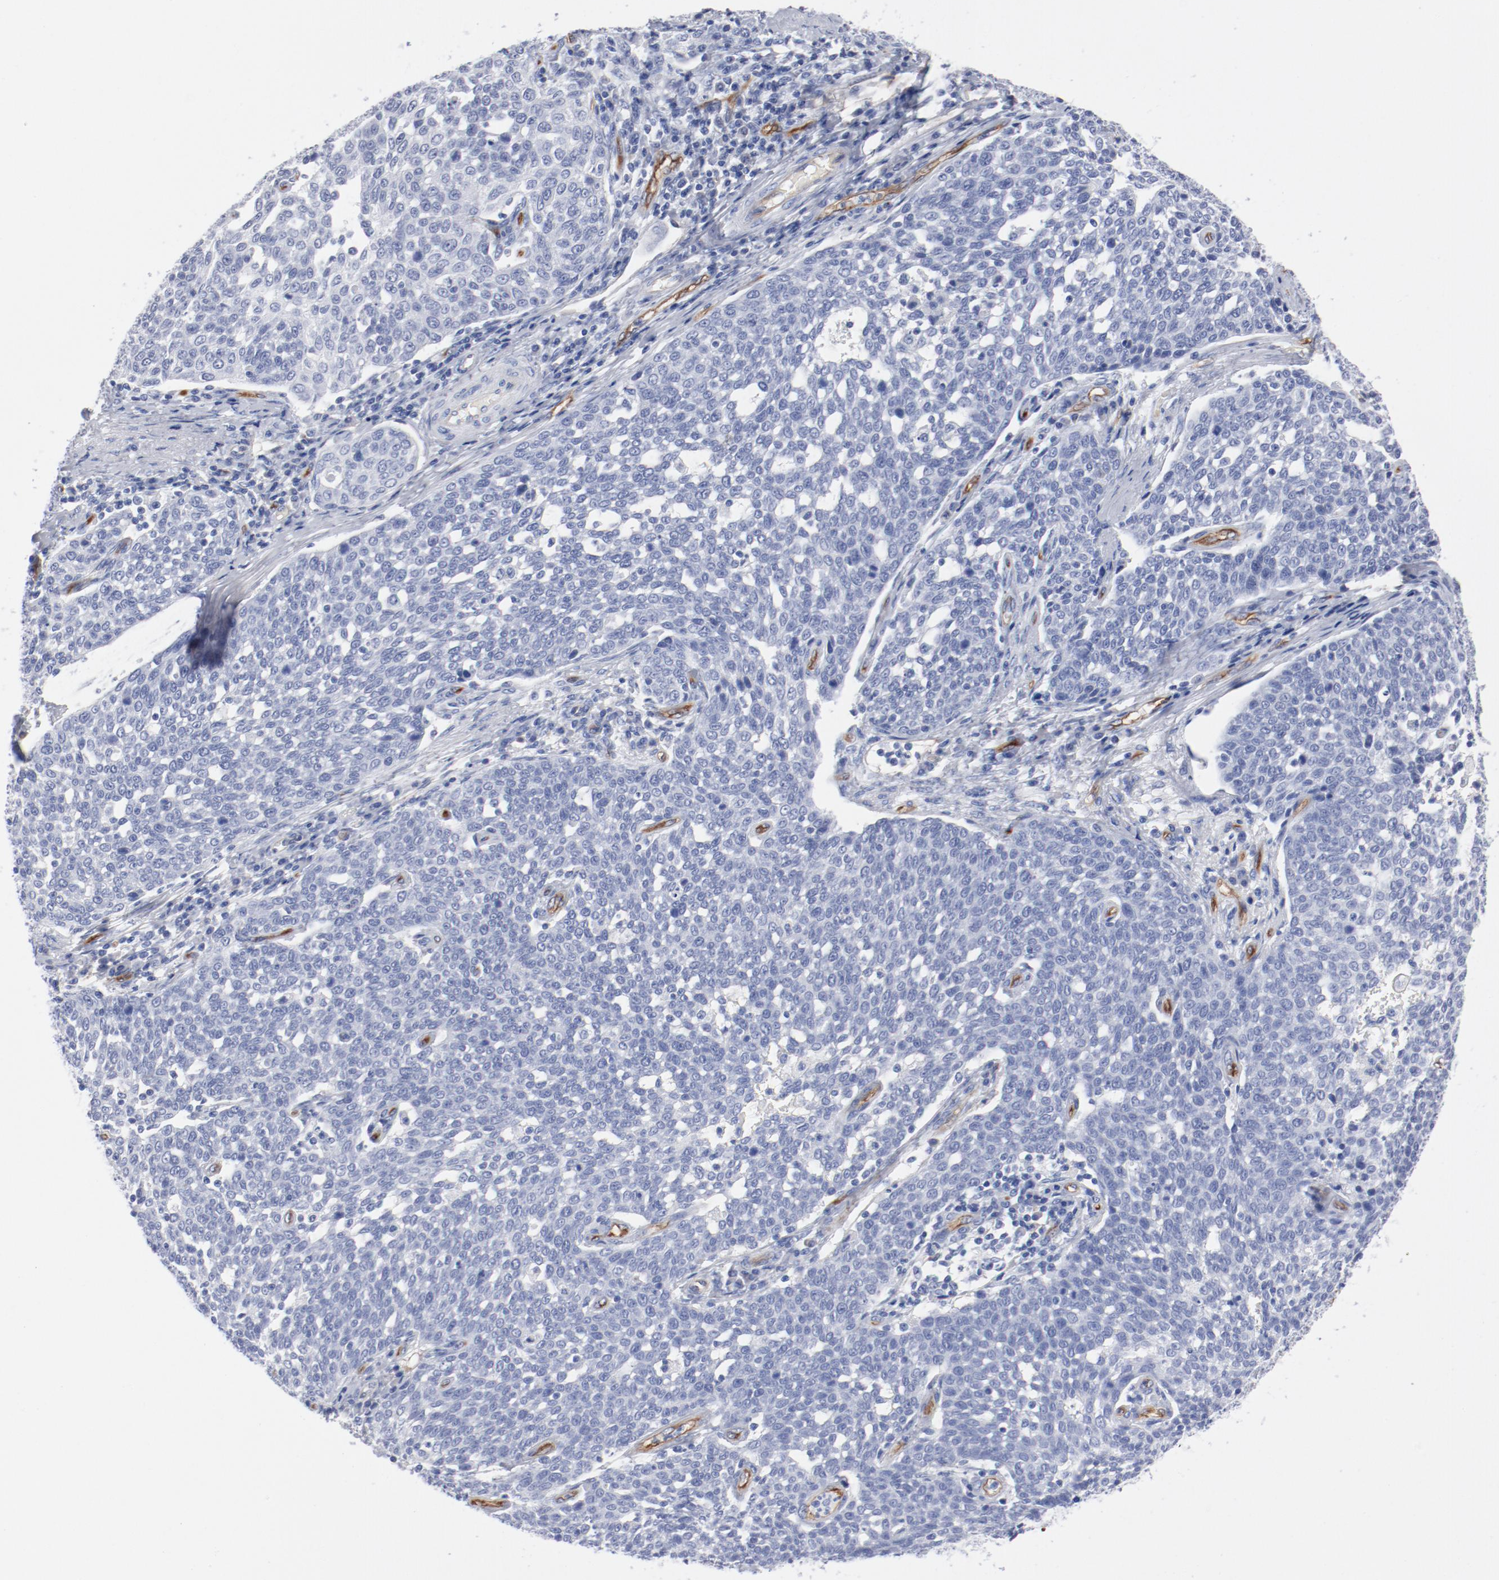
{"staining": {"intensity": "negative", "quantity": "none", "location": "none"}, "tissue": "cervical cancer", "cell_type": "Tumor cells", "image_type": "cancer", "snomed": [{"axis": "morphology", "description": "Squamous cell carcinoma, NOS"}, {"axis": "topography", "description": "Cervix"}], "caption": "Tumor cells are negative for brown protein staining in squamous cell carcinoma (cervical).", "gene": "SHANK3", "patient": {"sex": "female", "age": 34}}